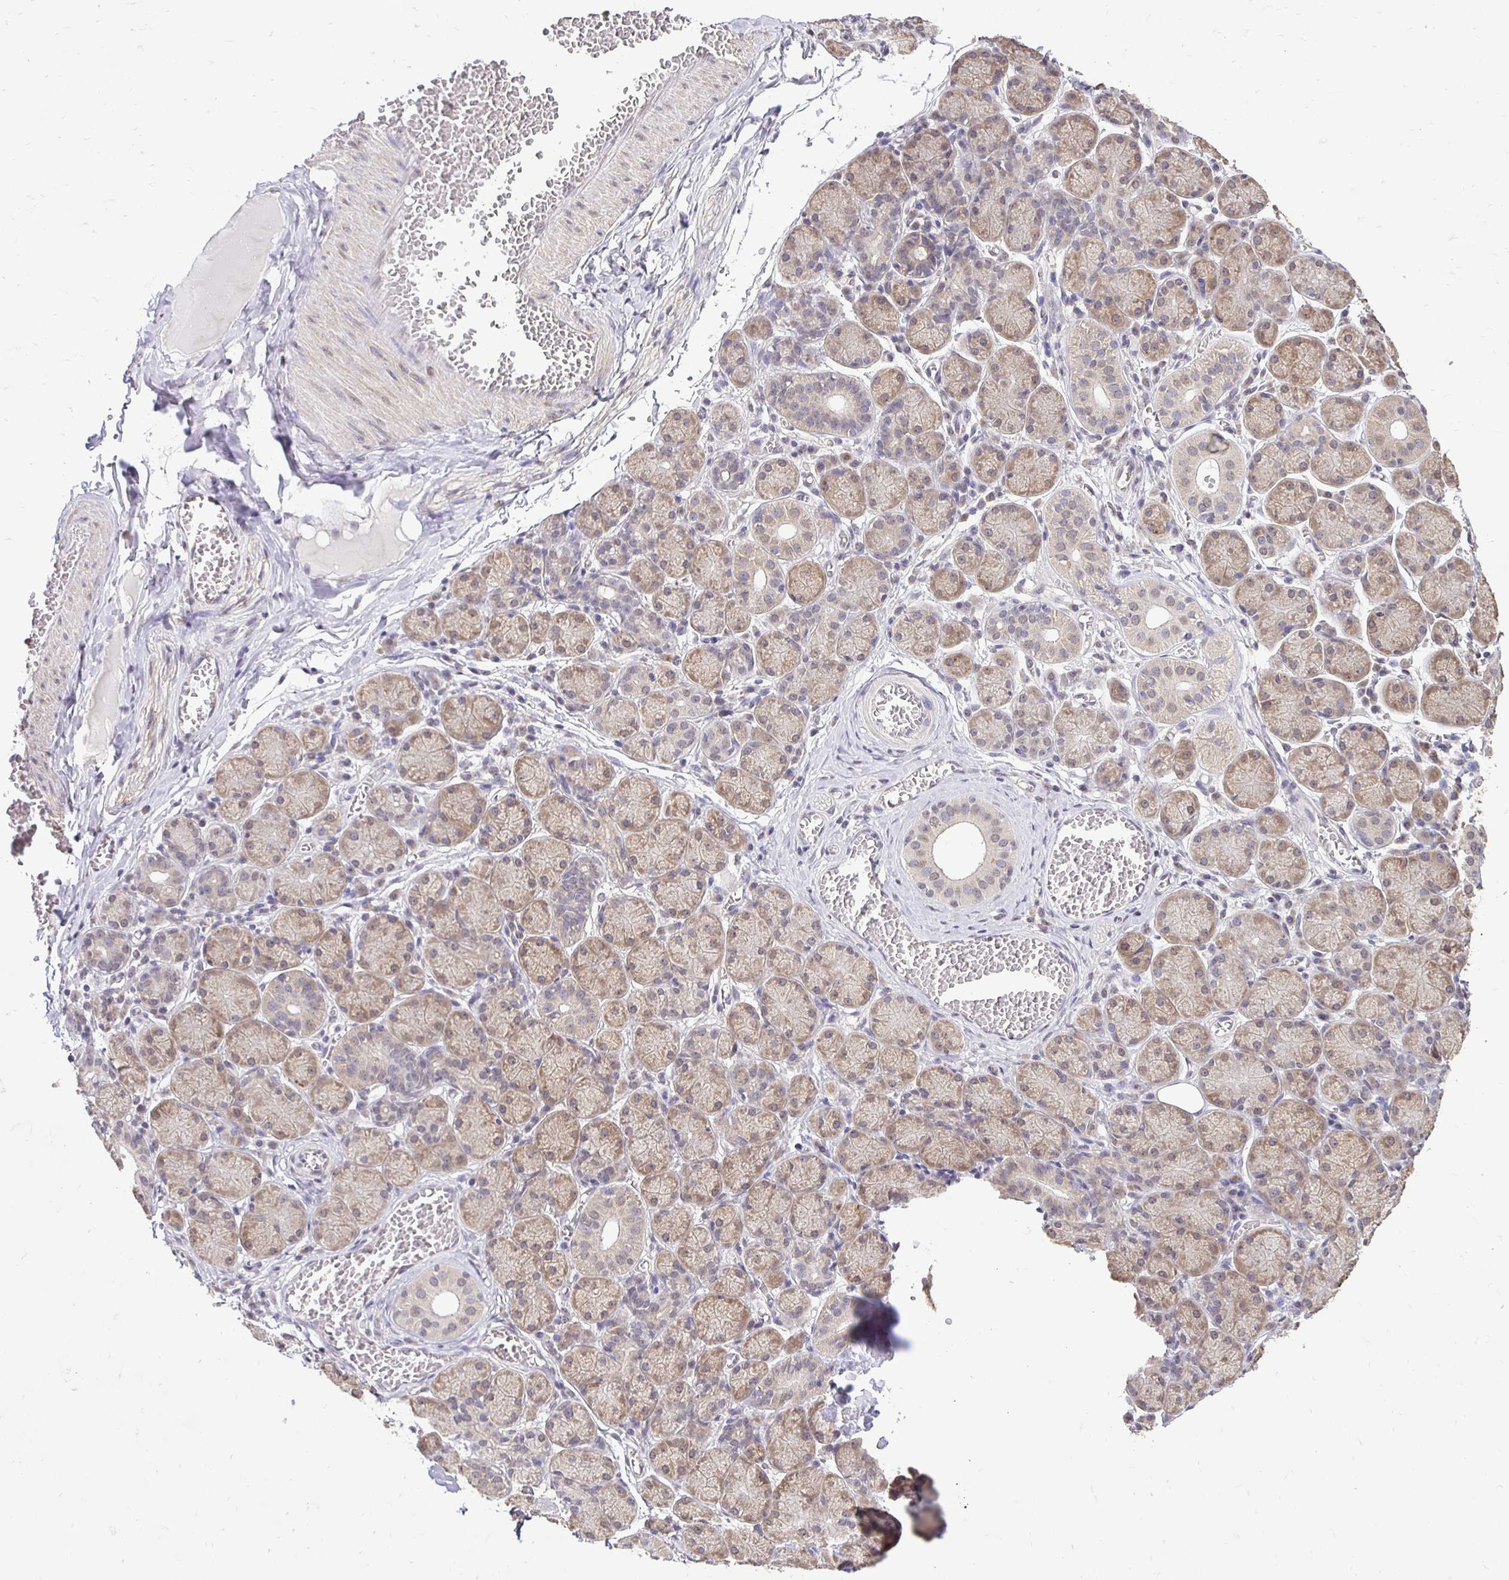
{"staining": {"intensity": "moderate", "quantity": "25%-75%", "location": "cytoplasmic/membranous"}, "tissue": "salivary gland", "cell_type": "Glandular cells", "image_type": "normal", "snomed": [{"axis": "morphology", "description": "Normal tissue, NOS"}, {"axis": "topography", "description": "Salivary gland"}], "caption": "Protein analysis of unremarkable salivary gland exhibits moderate cytoplasmic/membranous staining in approximately 25%-75% of glandular cells.", "gene": "RHEBL1", "patient": {"sex": "female", "age": 24}}